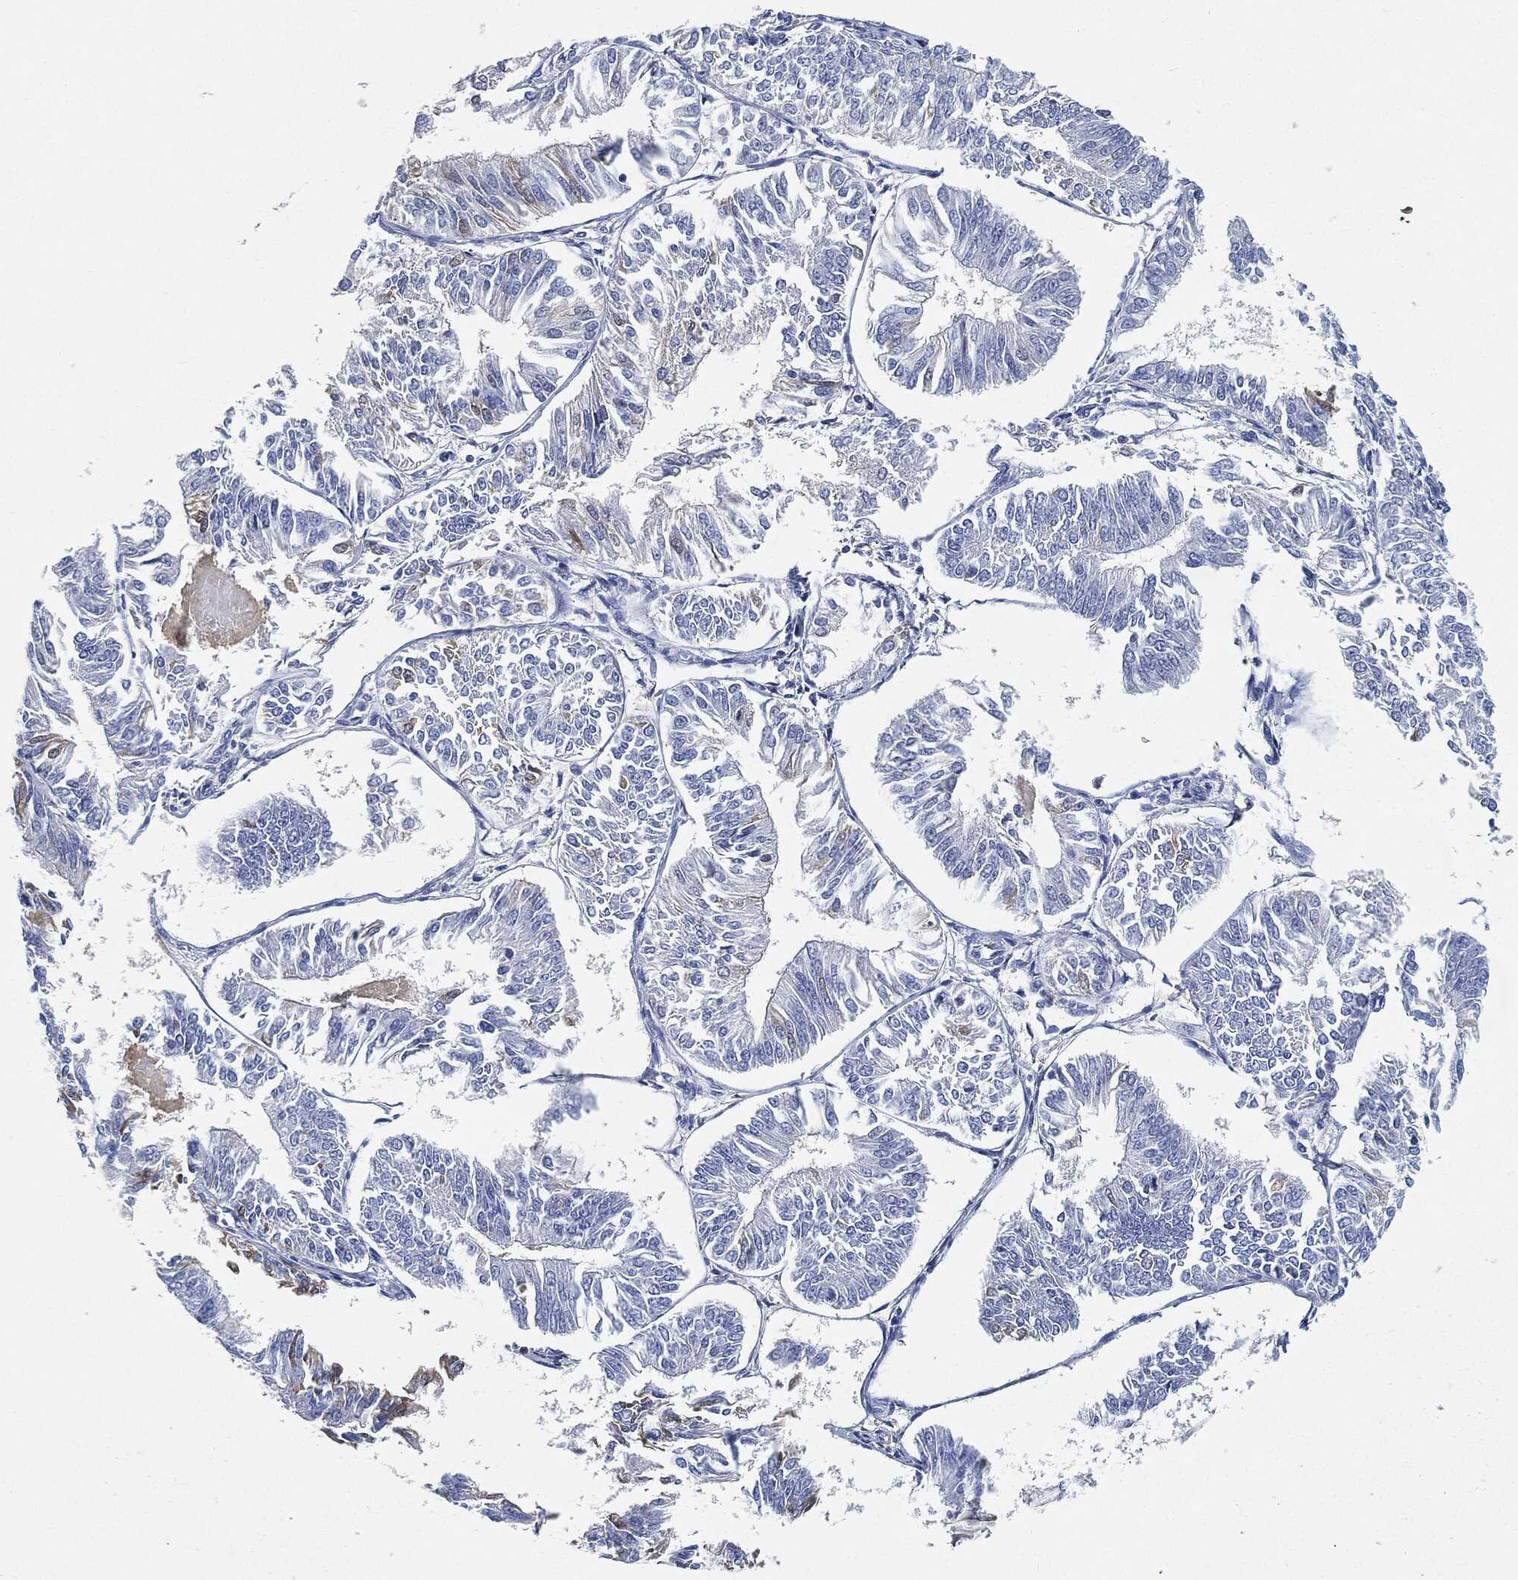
{"staining": {"intensity": "negative", "quantity": "none", "location": "none"}, "tissue": "endometrial cancer", "cell_type": "Tumor cells", "image_type": "cancer", "snomed": [{"axis": "morphology", "description": "Adenocarcinoma, NOS"}, {"axis": "topography", "description": "Endometrium"}], "caption": "There is no significant expression in tumor cells of endometrial adenocarcinoma.", "gene": "IGLV6-57", "patient": {"sex": "female", "age": 58}}